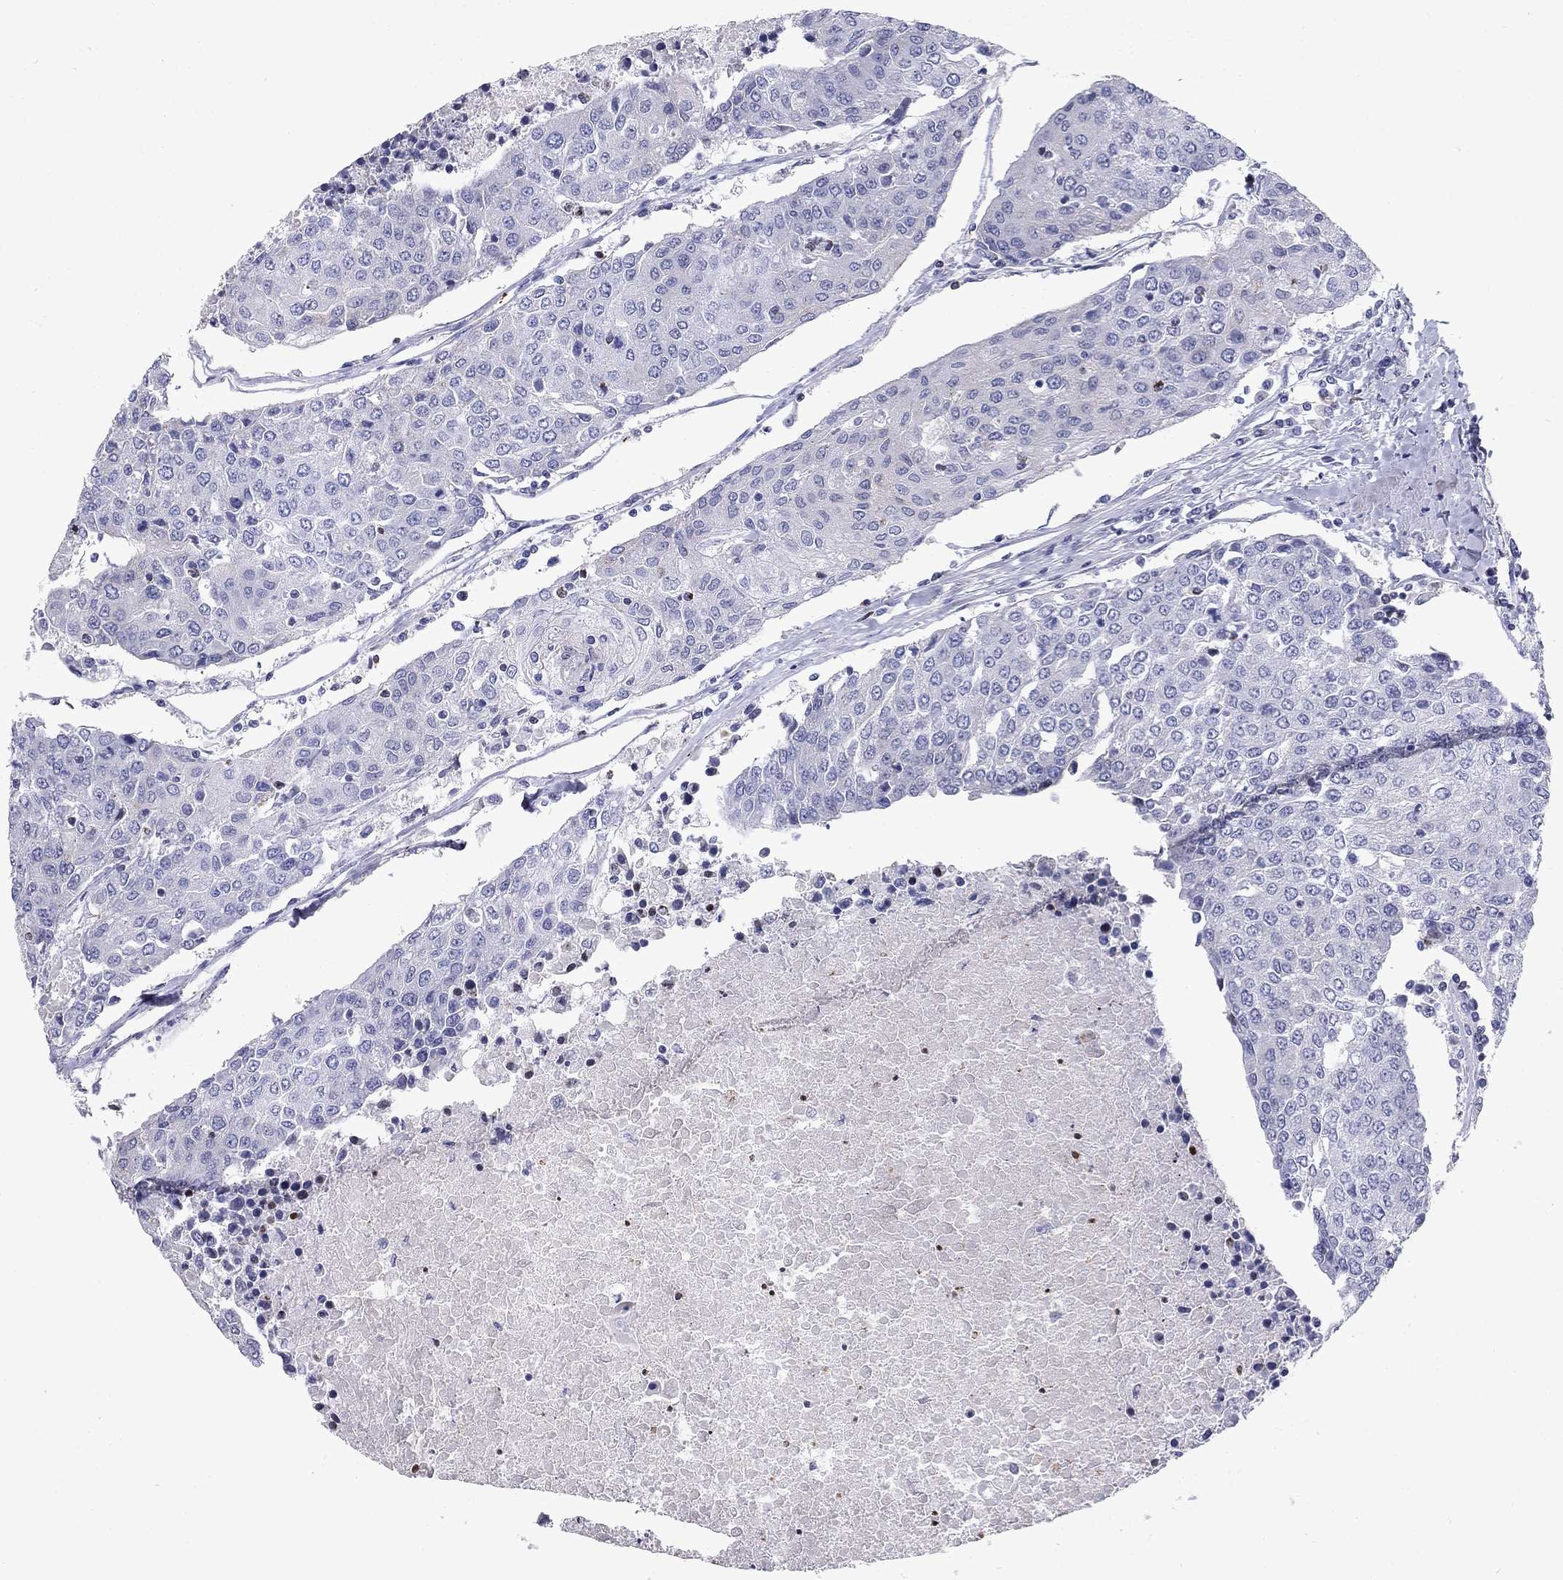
{"staining": {"intensity": "negative", "quantity": "none", "location": "none"}, "tissue": "urothelial cancer", "cell_type": "Tumor cells", "image_type": "cancer", "snomed": [{"axis": "morphology", "description": "Urothelial carcinoma, High grade"}, {"axis": "topography", "description": "Urinary bladder"}], "caption": "A histopathology image of urothelial carcinoma (high-grade) stained for a protein shows no brown staining in tumor cells.", "gene": "CLIC6", "patient": {"sex": "female", "age": 85}}